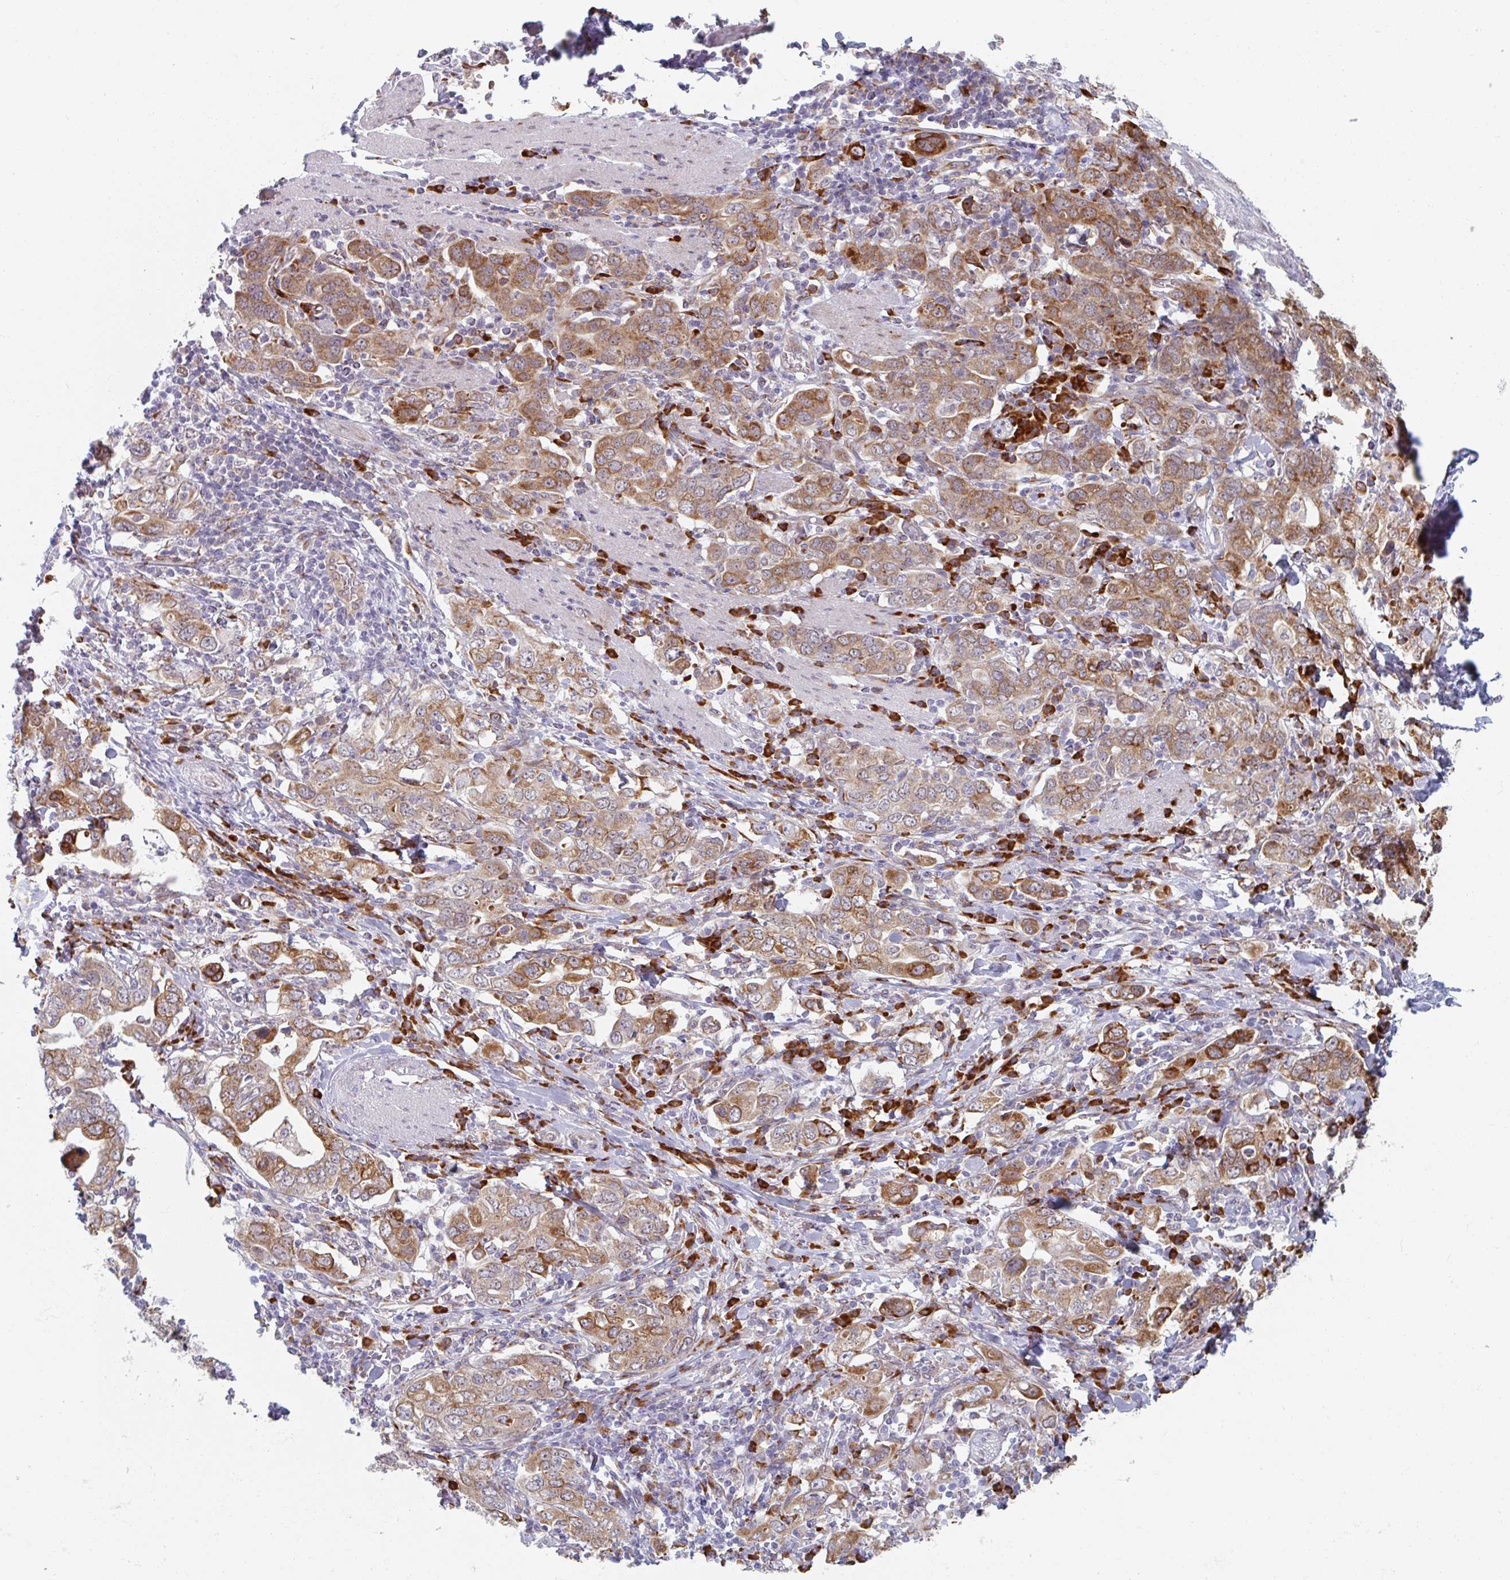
{"staining": {"intensity": "weak", "quantity": ">75%", "location": "cytoplasmic/membranous"}, "tissue": "stomach cancer", "cell_type": "Tumor cells", "image_type": "cancer", "snomed": [{"axis": "morphology", "description": "Adenocarcinoma, NOS"}, {"axis": "topography", "description": "Stomach, upper"}, {"axis": "topography", "description": "Stomach"}], "caption": "An image of adenocarcinoma (stomach) stained for a protein exhibits weak cytoplasmic/membranous brown staining in tumor cells.", "gene": "TRAPPC10", "patient": {"sex": "male", "age": 62}}